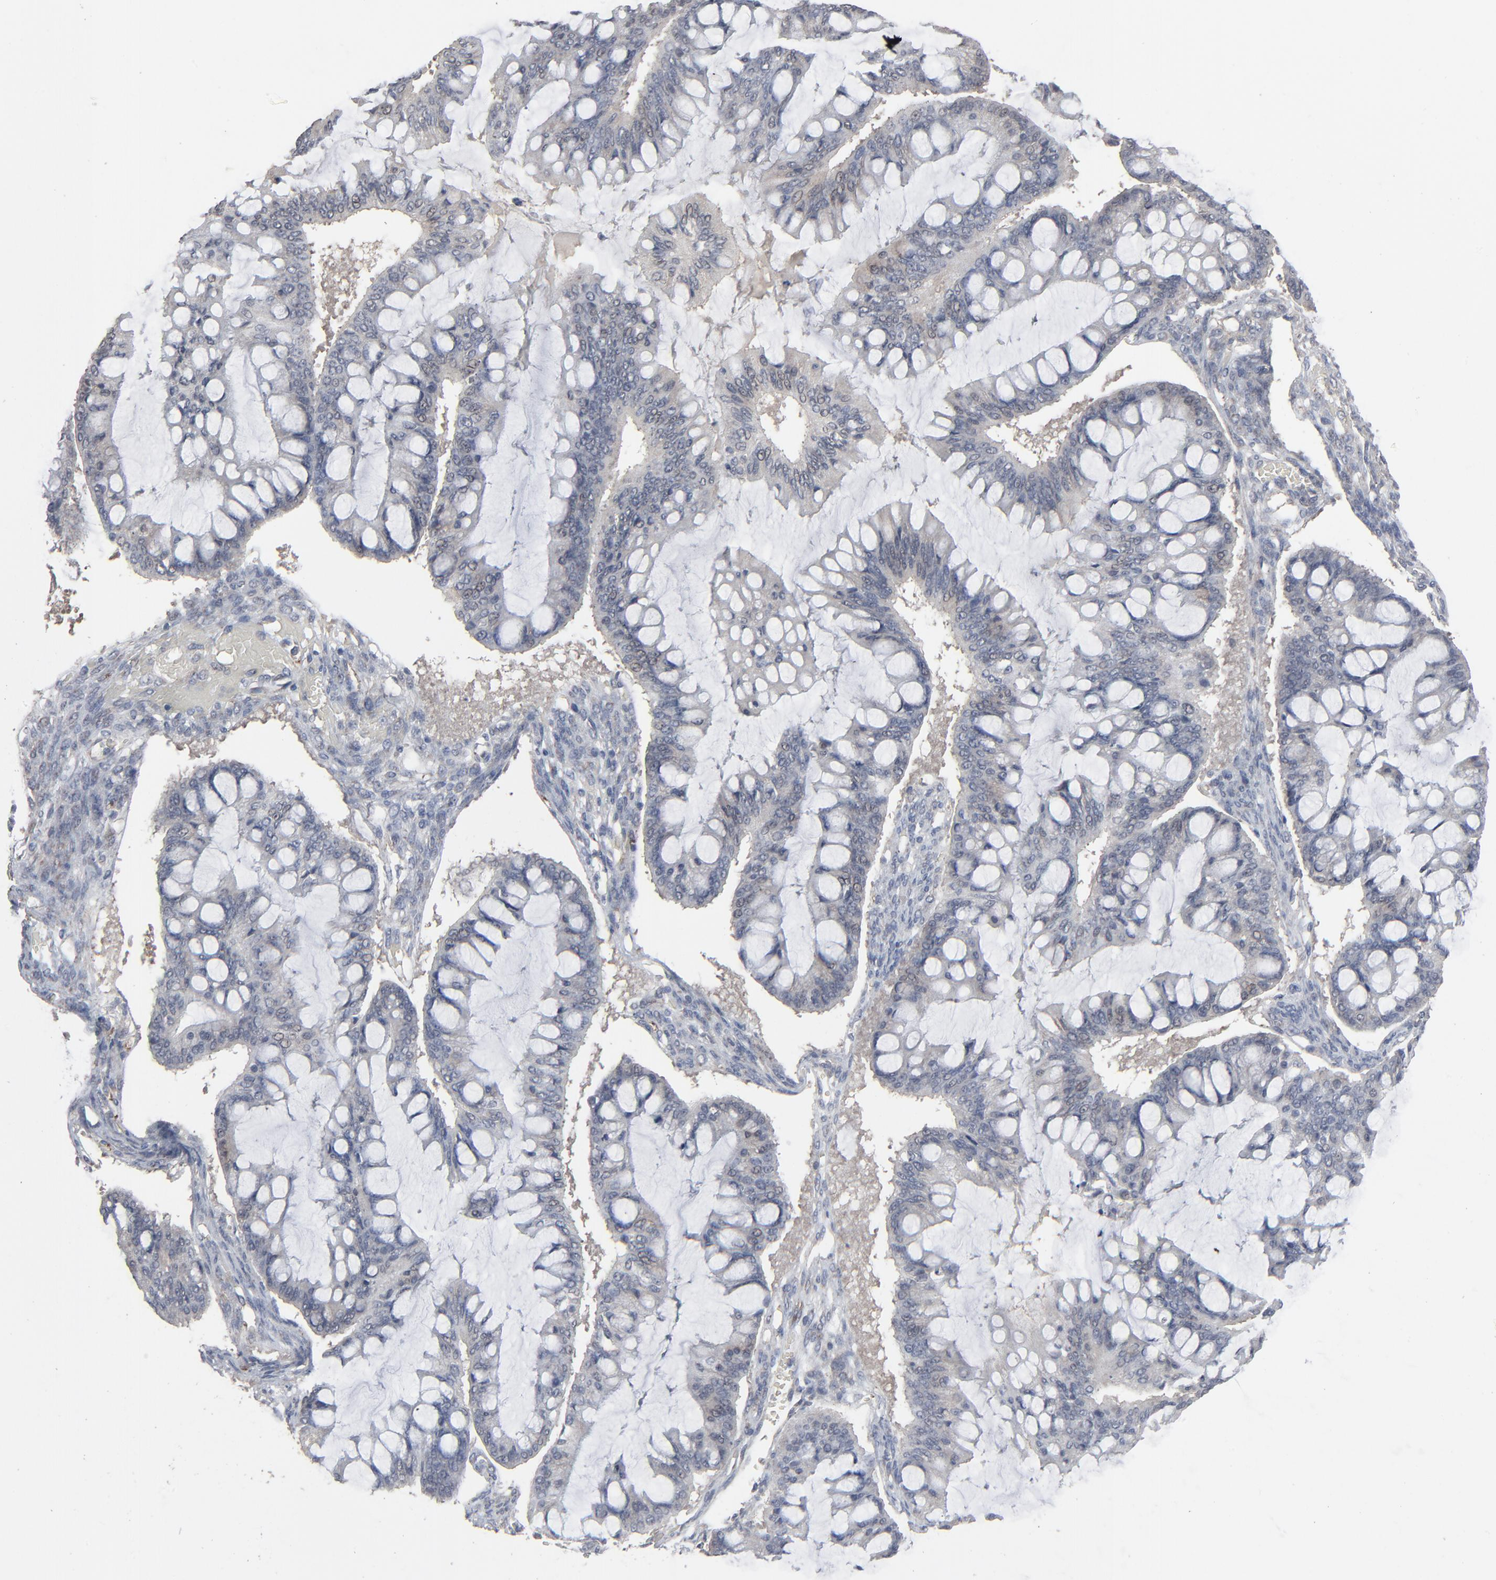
{"staining": {"intensity": "negative", "quantity": "none", "location": "none"}, "tissue": "ovarian cancer", "cell_type": "Tumor cells", "image_type": "cancer", "snomed": [{"axis": "morphology", "description": "Cystadenocarcinoma, mucinous, NOS"}, {"axis": "topography", "description": "Ovary"}], "caption": "Tumor cells are negative for brown protein staining in ovarian cancer (mucinous cystadenocarcinoma).", "gene": "JAM3", "patient": {"sex": "female", "age": 73}}